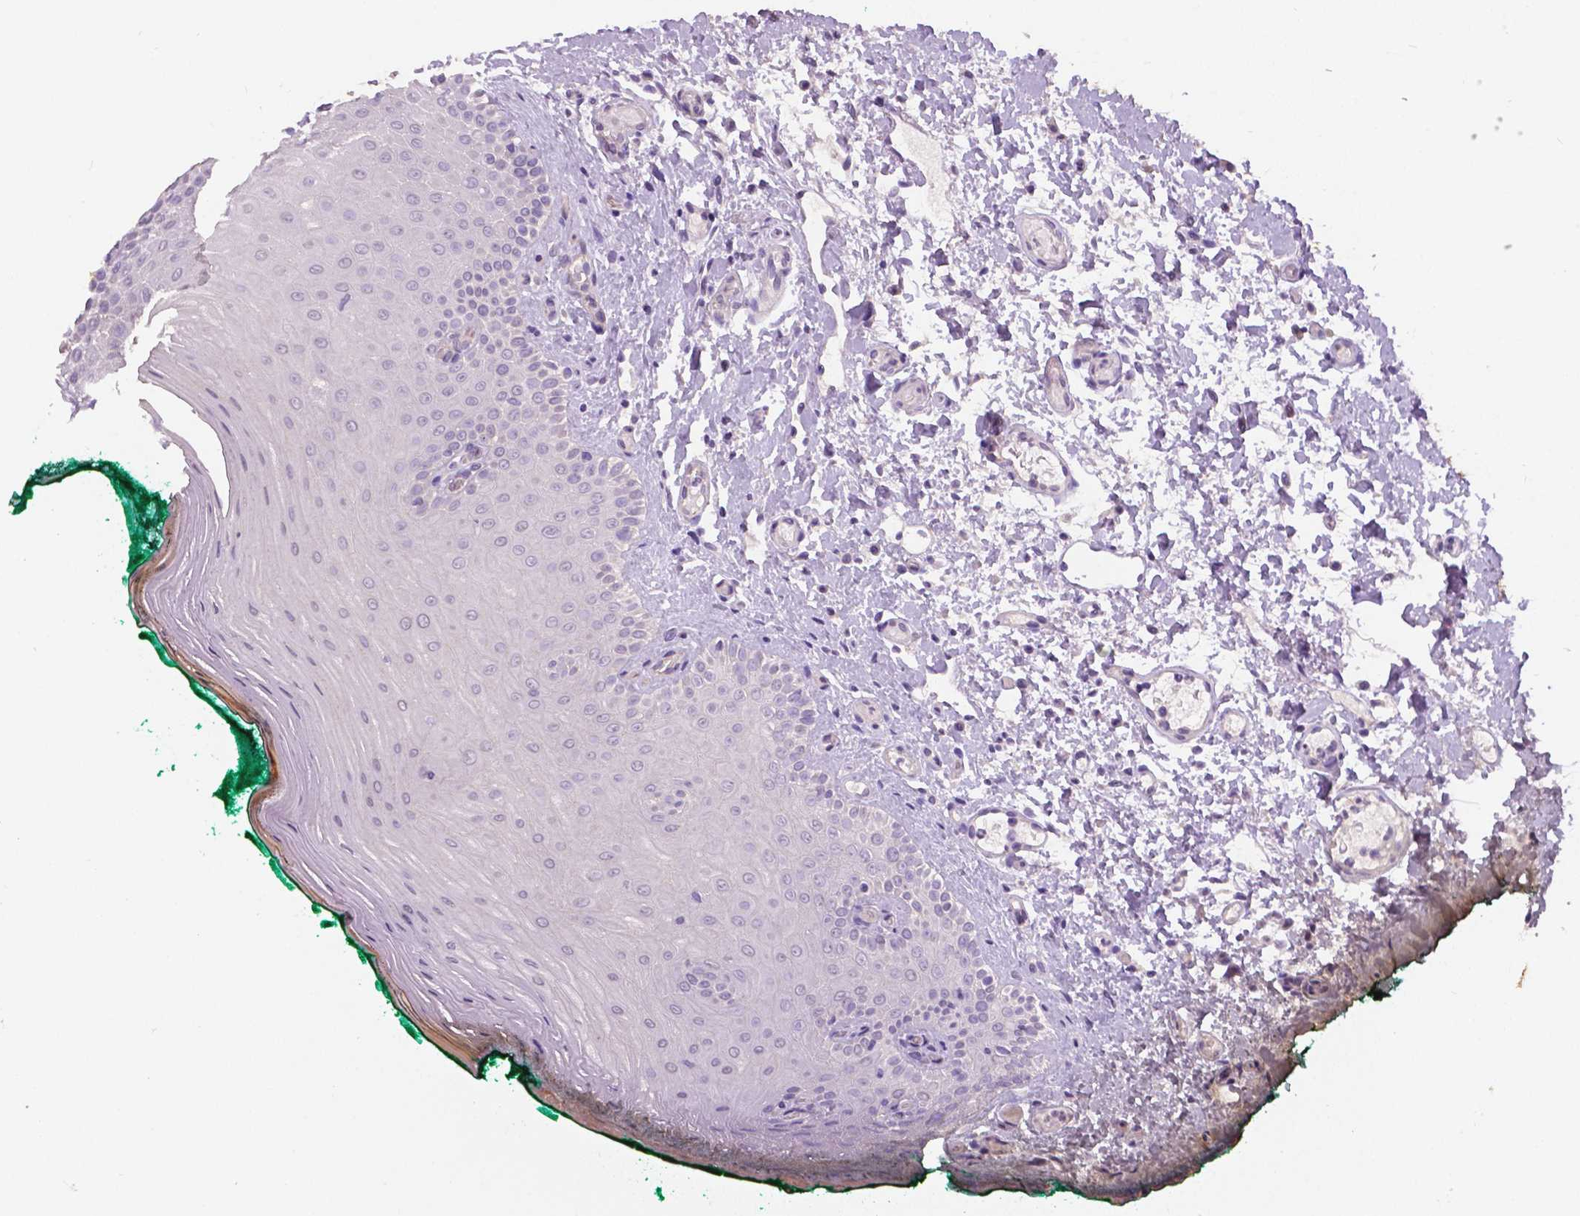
{"staining": {"intensity": "weak", "quantity": "<25%", "location": "cytoplasmic/membranous"}, "tissue": "oral mucosa", "cell_type": "Squamous epithelial cells", "image_type": "normal", "snomed": [{"axis": "morphology", "description": "Normal tissue, NOS"}, {"axis": "topography", "description": "Oral tissue"}], "caption": "Immunohistochemical staining of normal human oral mucosa shows no significant staining in squamous epithelial cells. Brightfield microscopy of immunohistochemistry stained with DAB (3,3'-diaminobenzidine) (brown) and hematoxylin (blue), captured at high magnification.", "gene": "GRIN2A", "patient": {"sex": "female", "age": 83}}